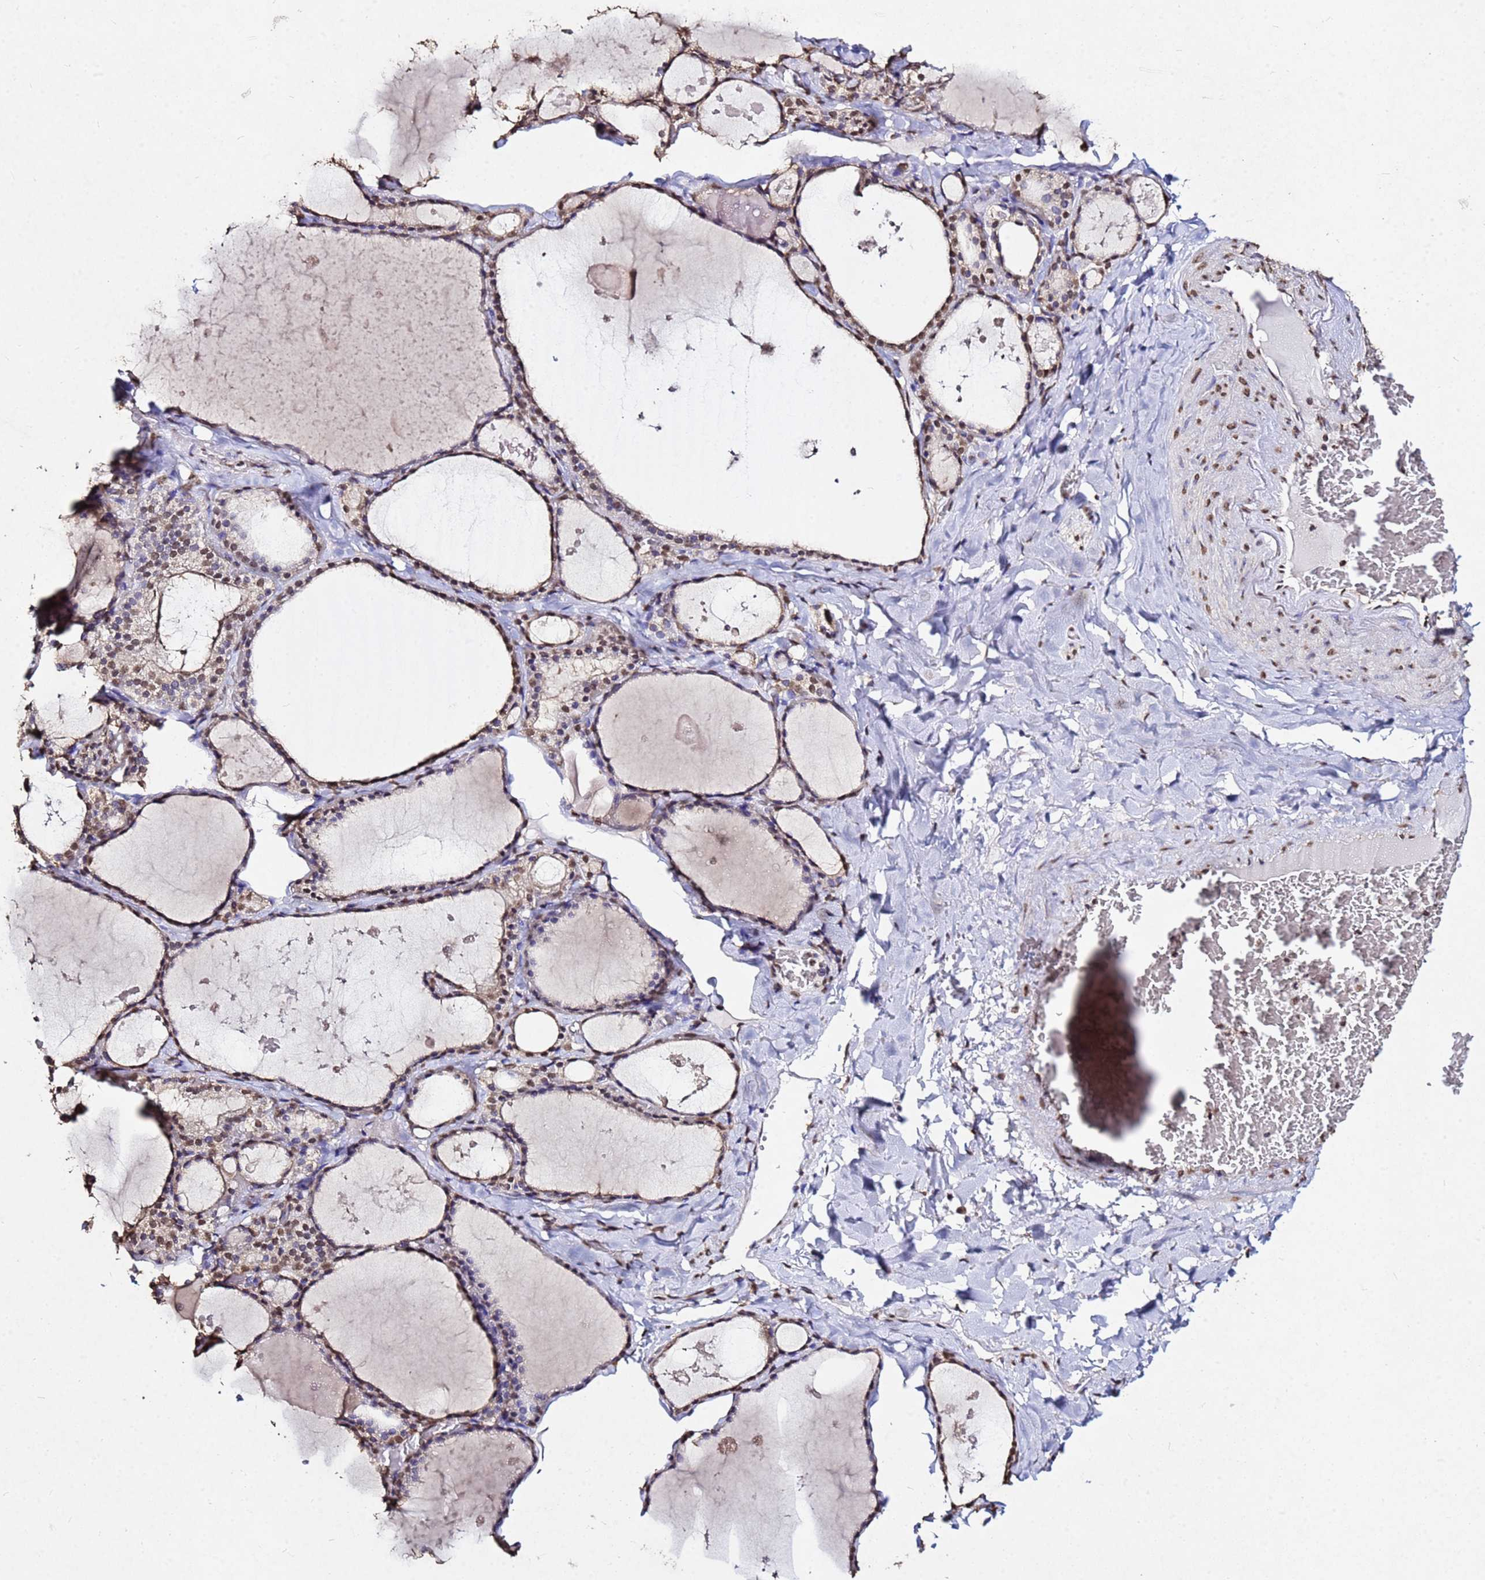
{"staining": {"intensity": "moderate", "quantity": ">75%", "location": "nuclear"}, "tissue": "thyroid gland", "cell_type": "Glandular cells", "image_type": "normal", "snomed": [{"axis": "morphology", "description": "Normal tissue, NOS"}, {"axis": "topography", "description": "Thyroid gland"}], "caption": "This is a micrograph of IHC staining of normal thyroid gland, which shows moderate staining in the nuclear of glandular cells.", "gene": "MYOCD", "patient": {"sex": "male", "age": 56}}